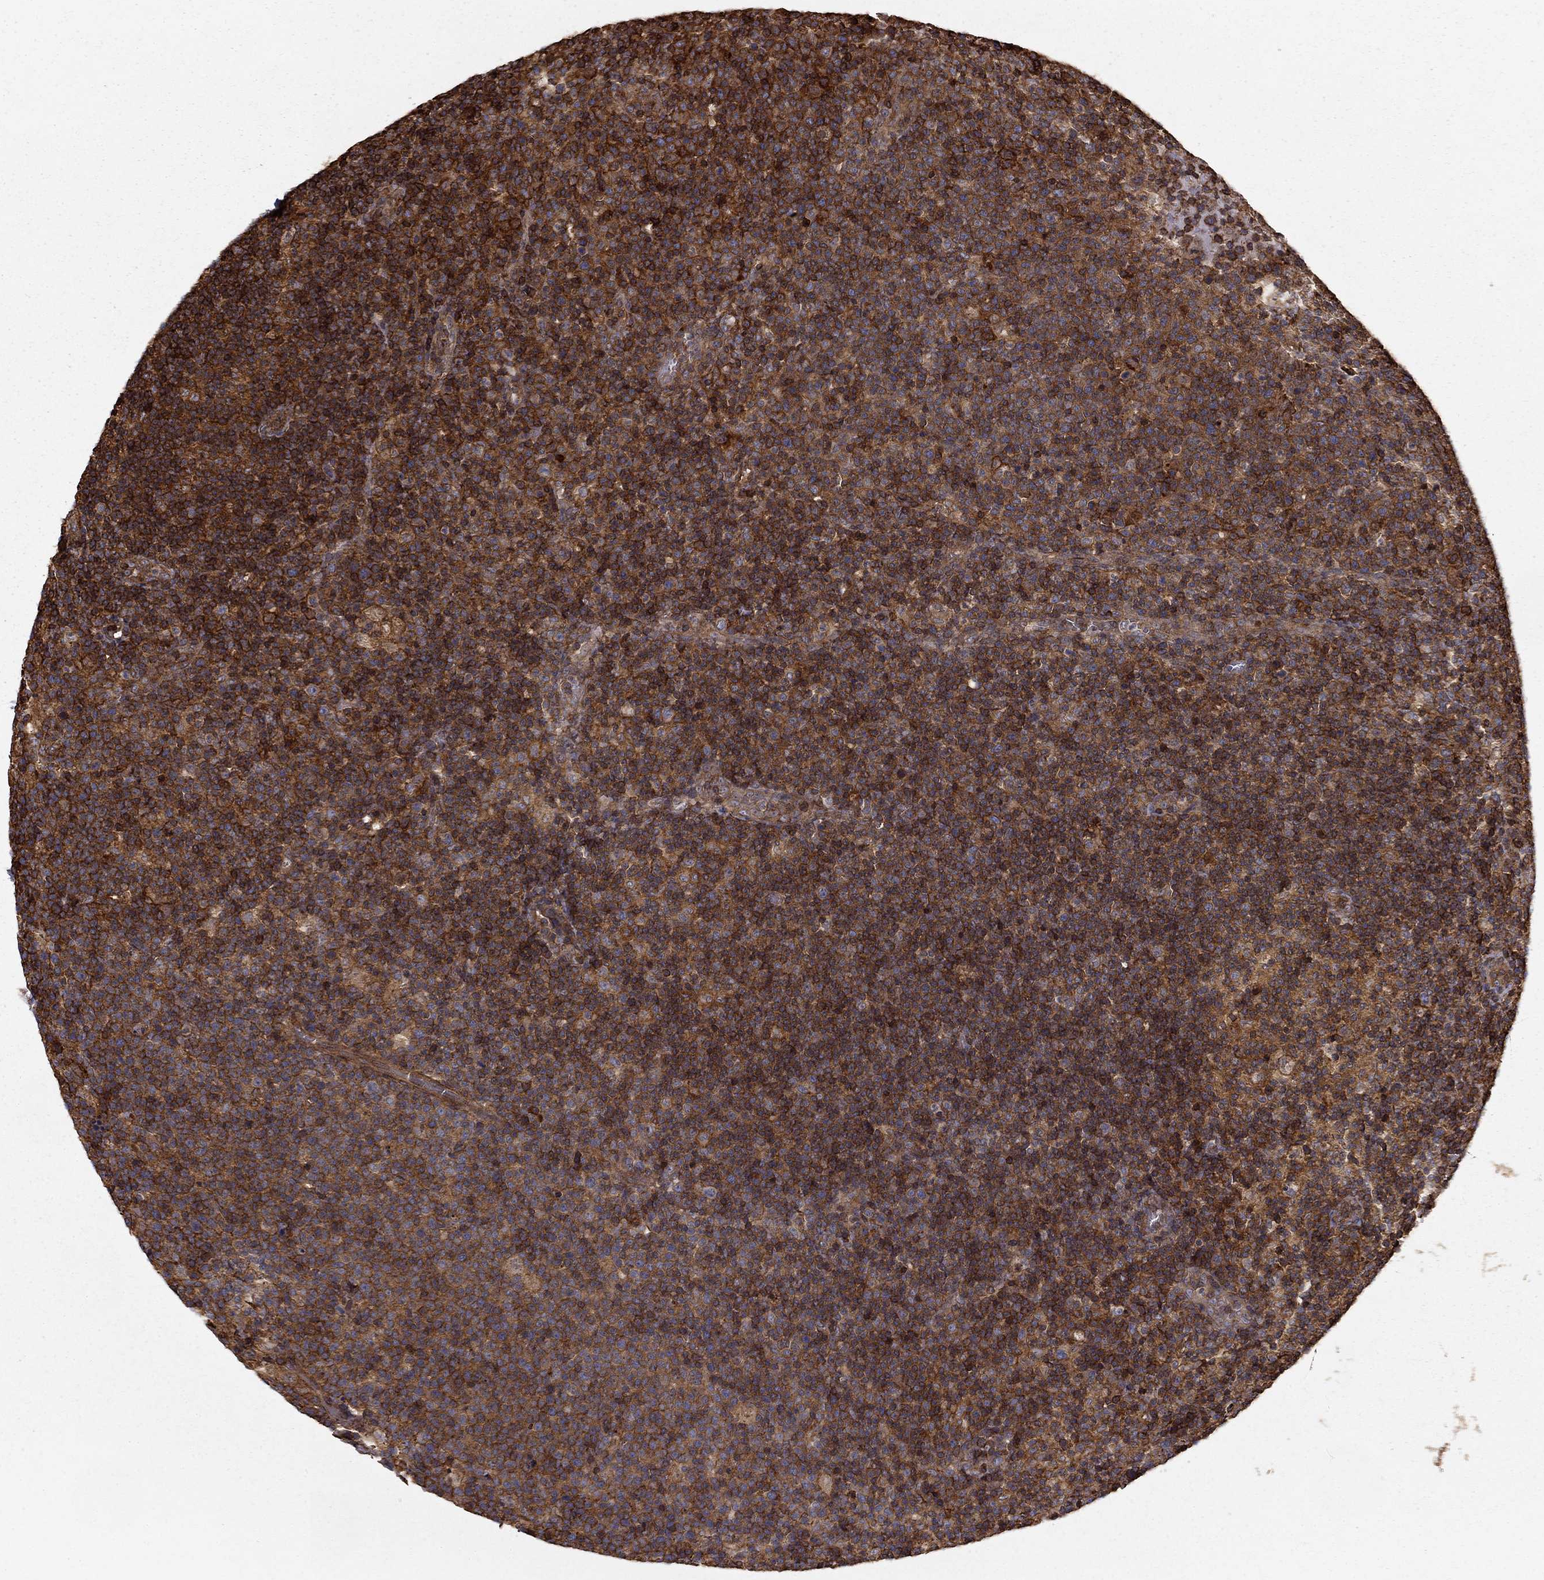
{"staining": {"intensity": "moderate", "quantity": ">75%", "location": "cytoplasmic/membranous"}, "tissue": "lymphoma", "cell_type": "Tumor cells", "image_type": "cancer", "snomed": [{"axis": "morphology", "description": "Malignant lymphoma, non-Hodgkin's type, High grade"}, {"axis": "topography", "description": "Lymph node"}], "caption": "Tumor cells exhibit moderate cytoplasmic/membranous staining in about >75% of cells in lymphoma. (DAB (3,3'-diaminobenzidine) IHC, brown staining for protein, blue staining for nuclei).", "gene": "HABP4", "patient": {"sex": "male", "age": 61}}